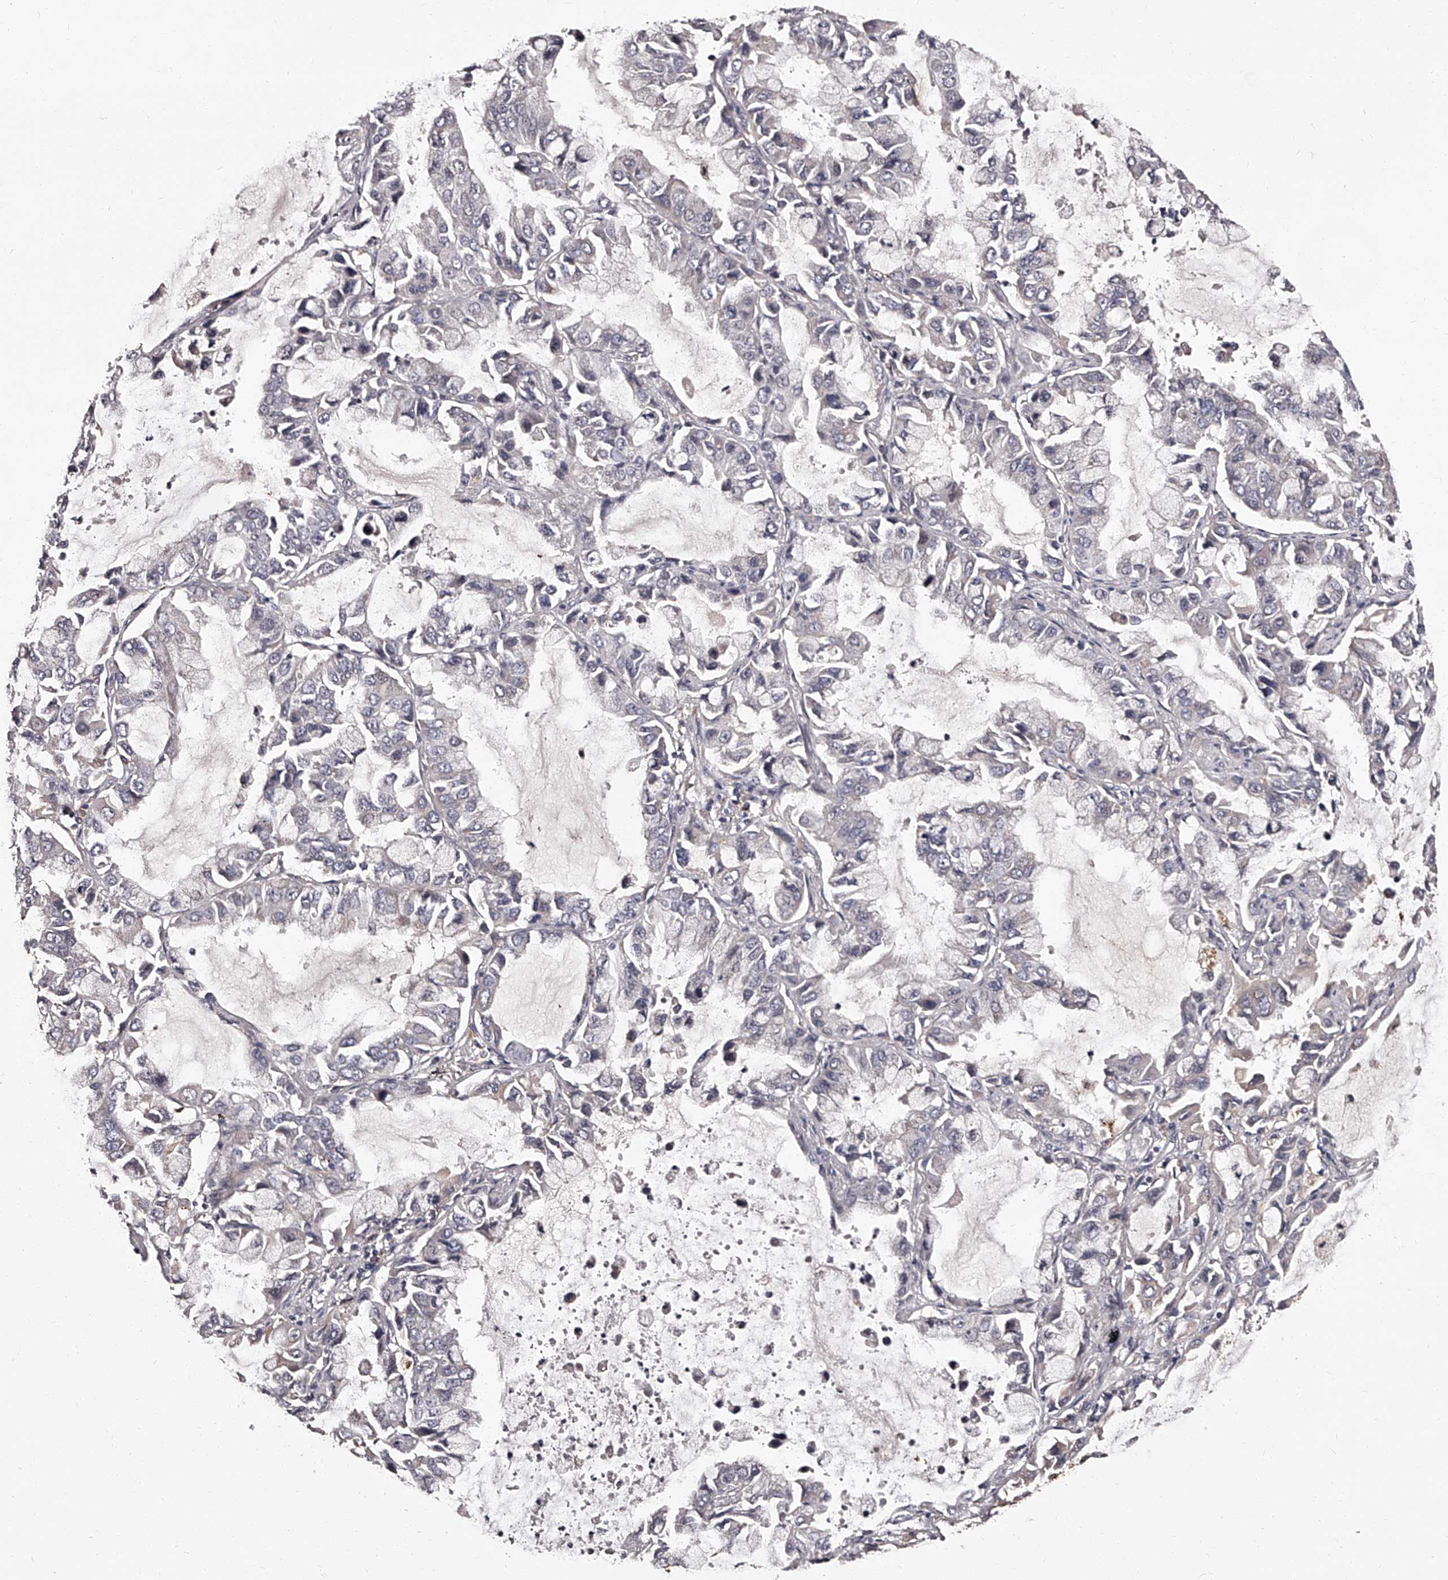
{"staining": {"intensity": "moderate", "quantity": "<25%", "location": "cytoplasmic/membranous"}, "tissue": "lung cancer", "cell_type": "Tumor cells", "image_type": "cancer", "snomed": [{"axis": "morphology", "description": "Adenocarcinoma, NOS"}, {"axis": "topography", "description": "Lung"}], "caption": "A high-resolution histopathology image shows immunohistochemistry staining of lung cancer, which exhibits moderate cytoplasmic/membranous staining in approximately <25% of tumor cells.", "gene": "RSC1A1", "patient": {"sex": "male", "age": 64}}